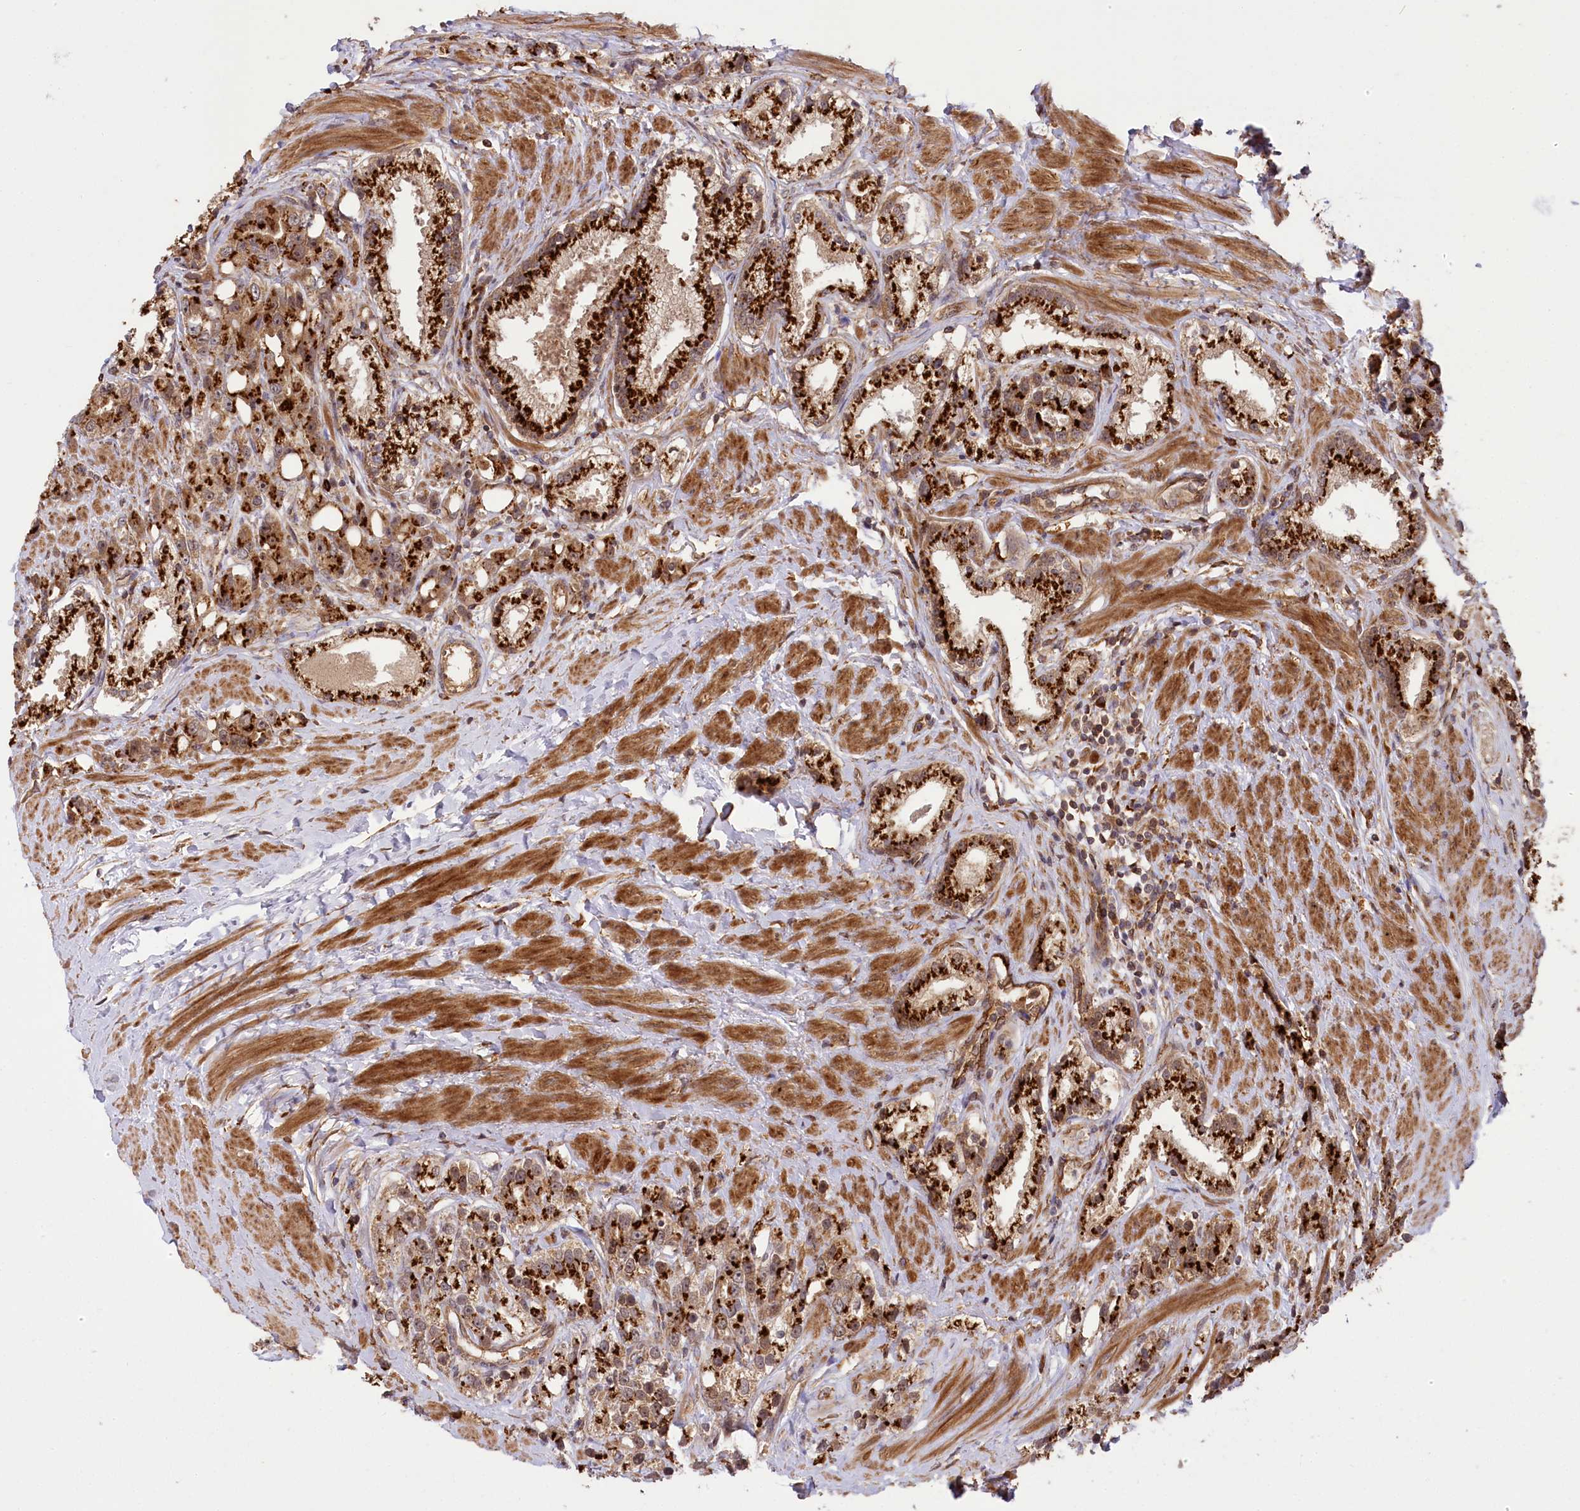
{"staining": {"intensity": "strong", "quantity": ">75%", "location": "cytoplasmic/membranous"}, "tissue": "prostate cancer", "cell_type": "Tumor cells", "image_type": "cancer", "snomed": [{"axis": "morphology", "description": "Adenocarcinoma, NOS"}, {"axis": "topography", "description": "Prostate"}], "caption": "This is an image of IHC staining of adenocarcinoma (prostate), which shows strong staining in the cytoplasmic/membranous of tumor cells.", "gene": "CARD19", "patient": {"sex": "male", "age": 79}}